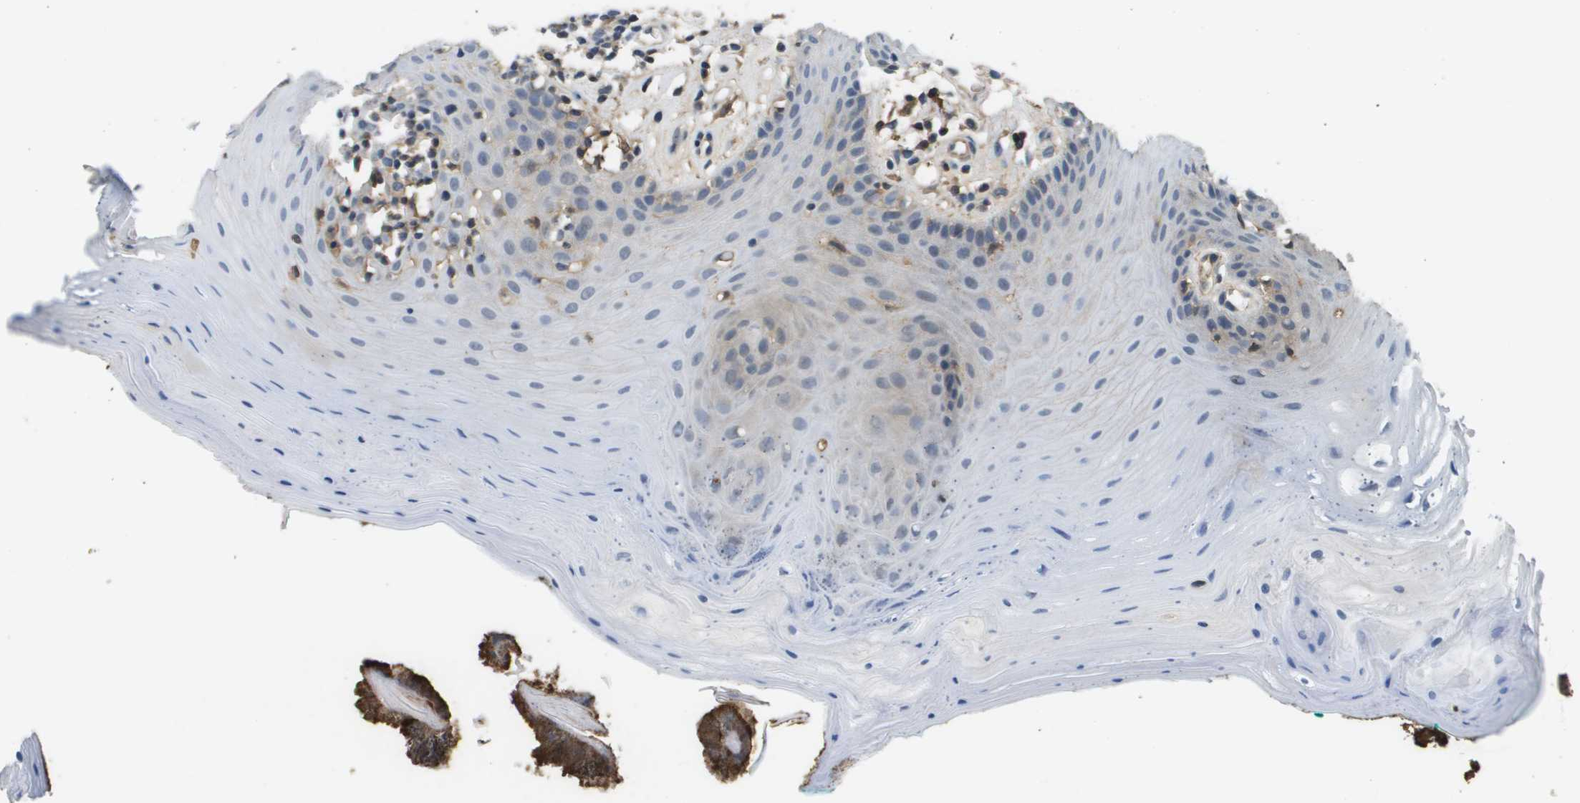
{"staining": {"intensity": "weak", "quantity": "<25%", "location": "cytoplasmic/membranous"}, "tissue": "oral mucosa", "cell_type": "Squamous epithelial cells", "image_type": "normal", "snomed": [{"axis": "morphology", "description": "Normal tissue, NOS"}, {"axis": "topography", "description": "Skeletal muscle"}, {"axis": "topography", "description": "Oral tissue"}], "caption": "Squamous epithelial cells are negative for brown protein staining in benign oral mucosa. (Stains: DAB (3,3'-diaminobenzidine) immunohistochemistry (IHC) with hematoxylin counter stain, Microscopy: brightfield microscopy at high magnification).", "gene": "SLC16A3", "patient": {"sex": "male", "age": 58}}